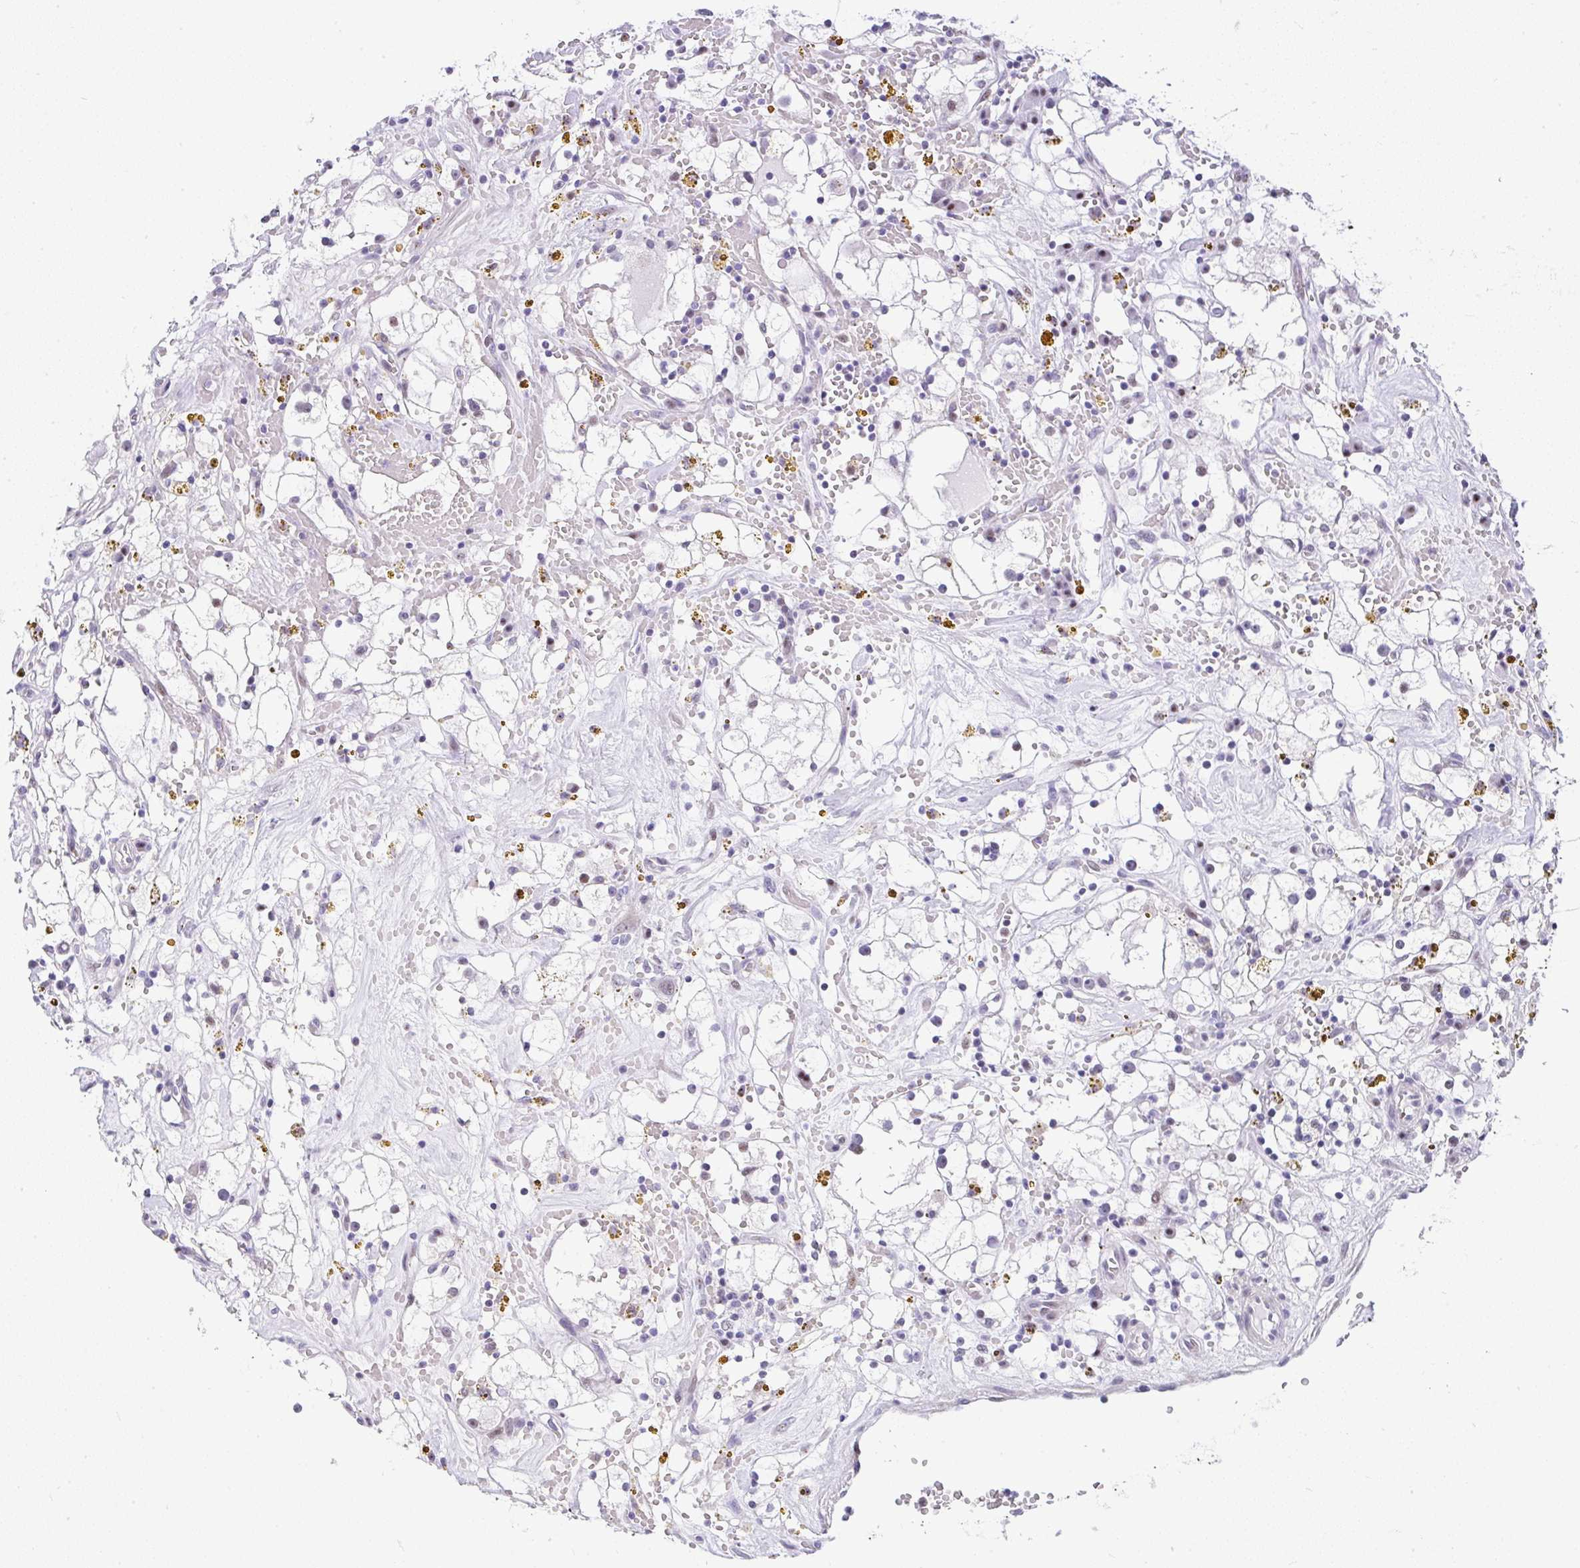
{"staining": {"intensity": "moderate", "quantity": "<25%", "location": "nuclear"}, "tissue": "renal cancer", "cell_type": "Tumor cells", "image_type": "cancer", "snomed": [{"axis": "morphology", "description": "Adenocarcinoma, NOS"}, {"axis": "topography", "description": "Kidney"}], "caption": "The histopathology image reveals staining of renal cancer (adenocarcinoma), revealing moderate nuclear protein positivity (brown color) within tumor cells.", "gene": "NR1D2", "patient": {"sex": "male", "age": 56}}